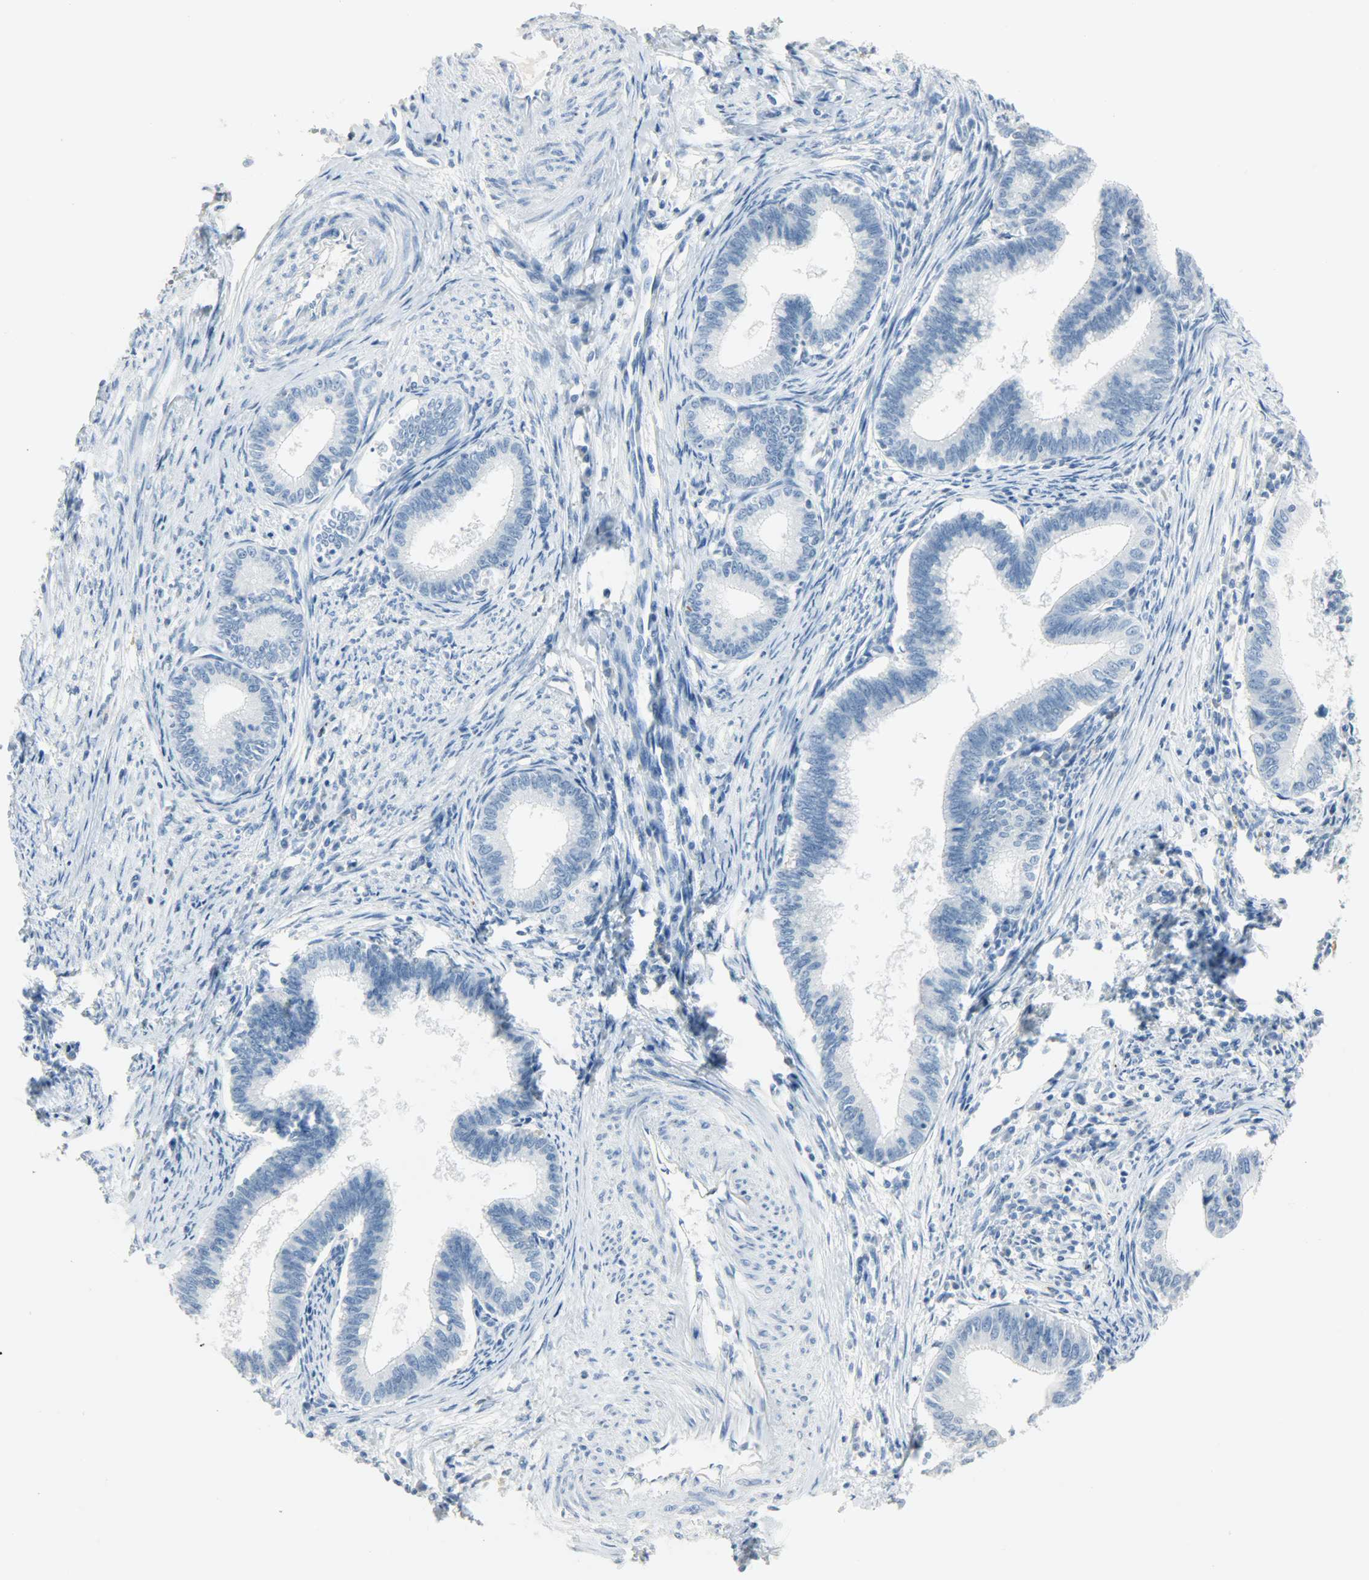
{"staining": {"intensity": "negative", "quantity": "none", "location": "none"}, "tissue": "cervical cancer", "cell_type": "Tumor cells", "image_type": "cancer", "snomed": [{"axis": "morphology", "description": "Adenocarcinoma, NOS"}, {"axis": "topography", "description": "Cervix"}], "caption": "This is an IHC photomicrograph of adenocarcinoma (cervical). There is no expression in tumor cells.", "gene": "PTPN6", "patient": {"sex": "female", "age": 36}}